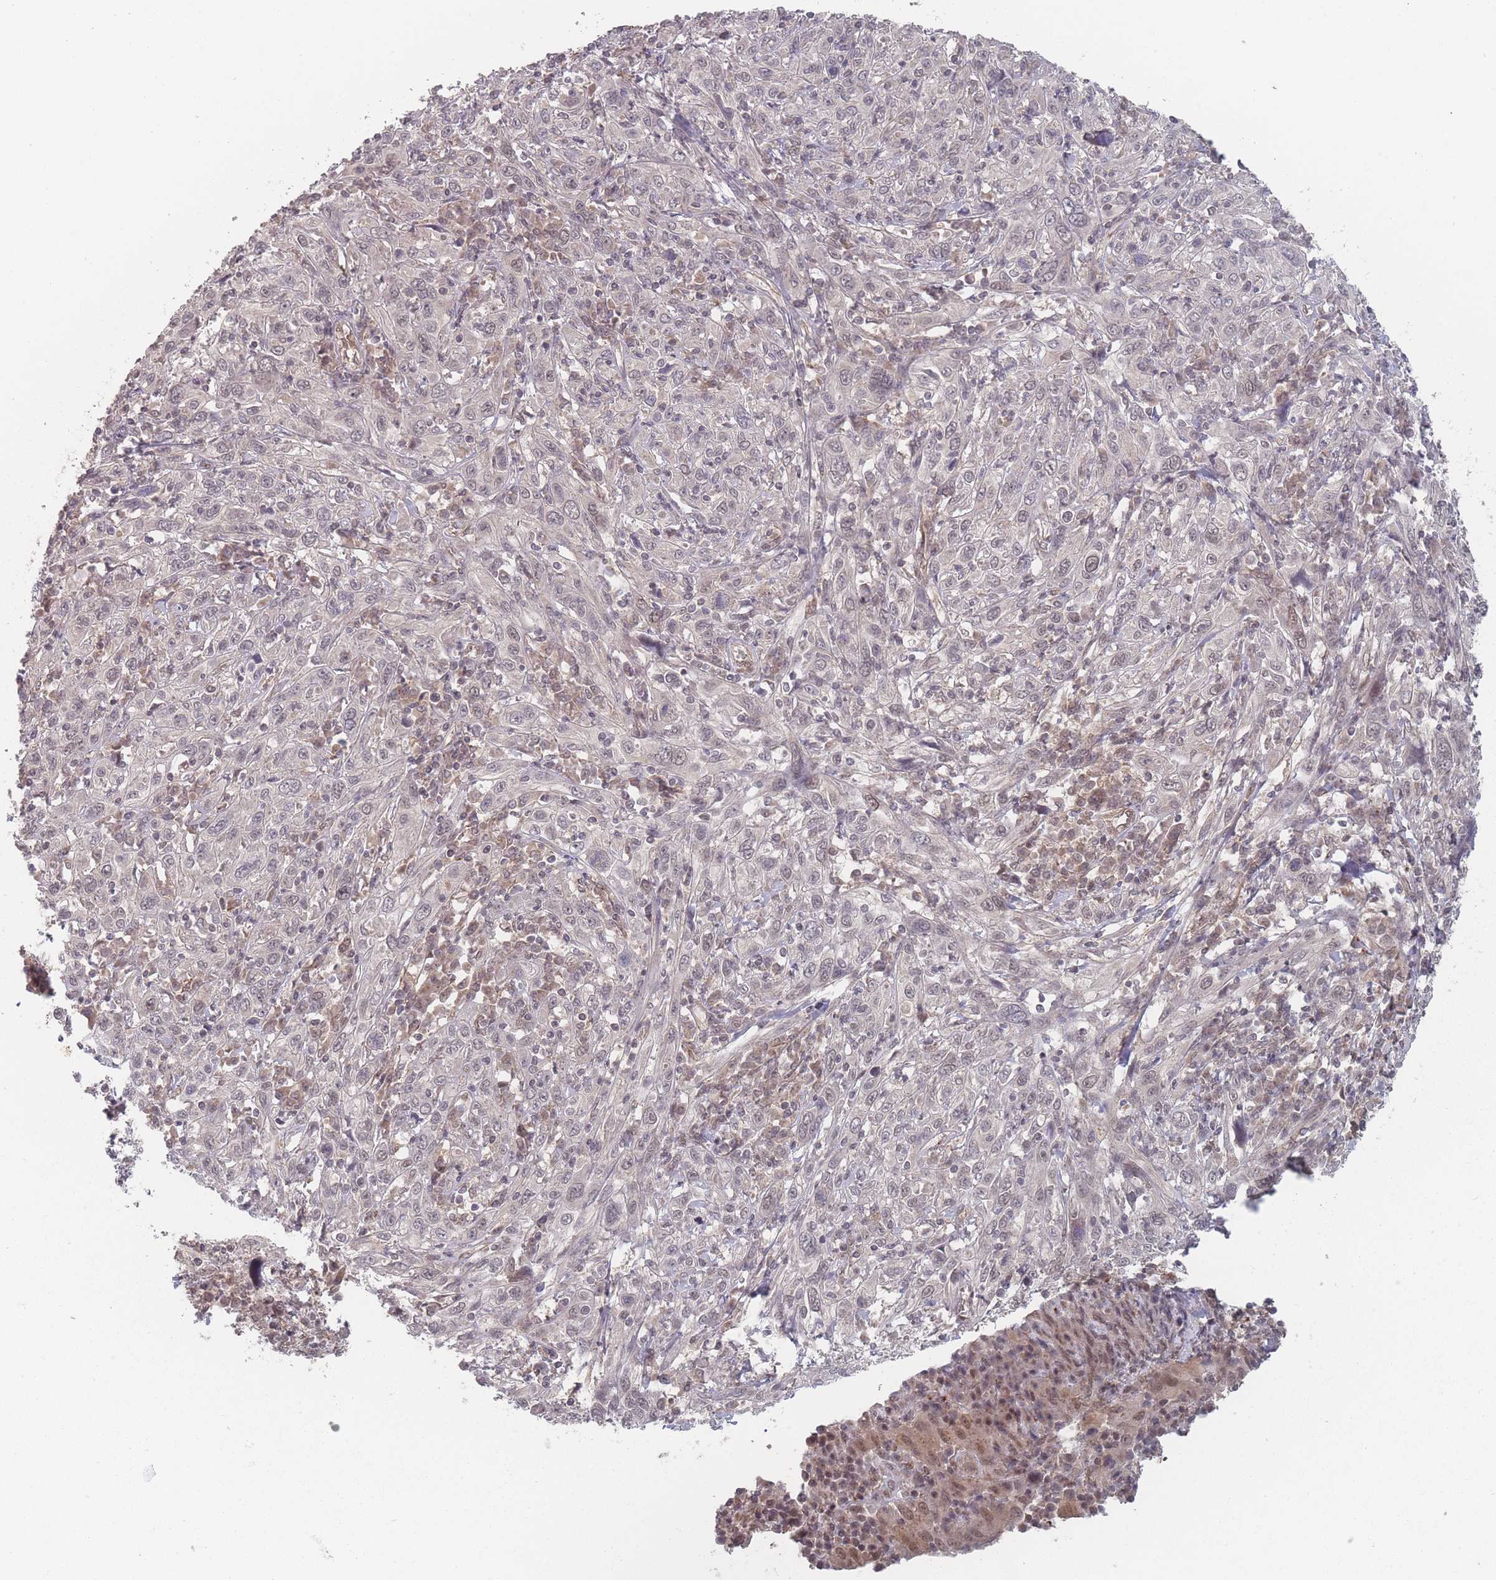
{"staining": {"intensity": "negative", "quantity": "none", "location": "none"}, "tissue": "cervical cancer", "cell_type": "Tumor cells", "image_type": "cancer", "snomed": [{"axis": "morphology", "description": "Squamous cell carcinoma, NOS"}, {"axis": "topography", "description": "Cervix"}], "caption": "Immunohistochemistry micrograph of cervical cancer (squamous cell carcinoma) stained for a protein (brown), which shows no positivity in tumor cells.", "gene": "CNTRL", "patient": {"sex": "female", "age": 46}}